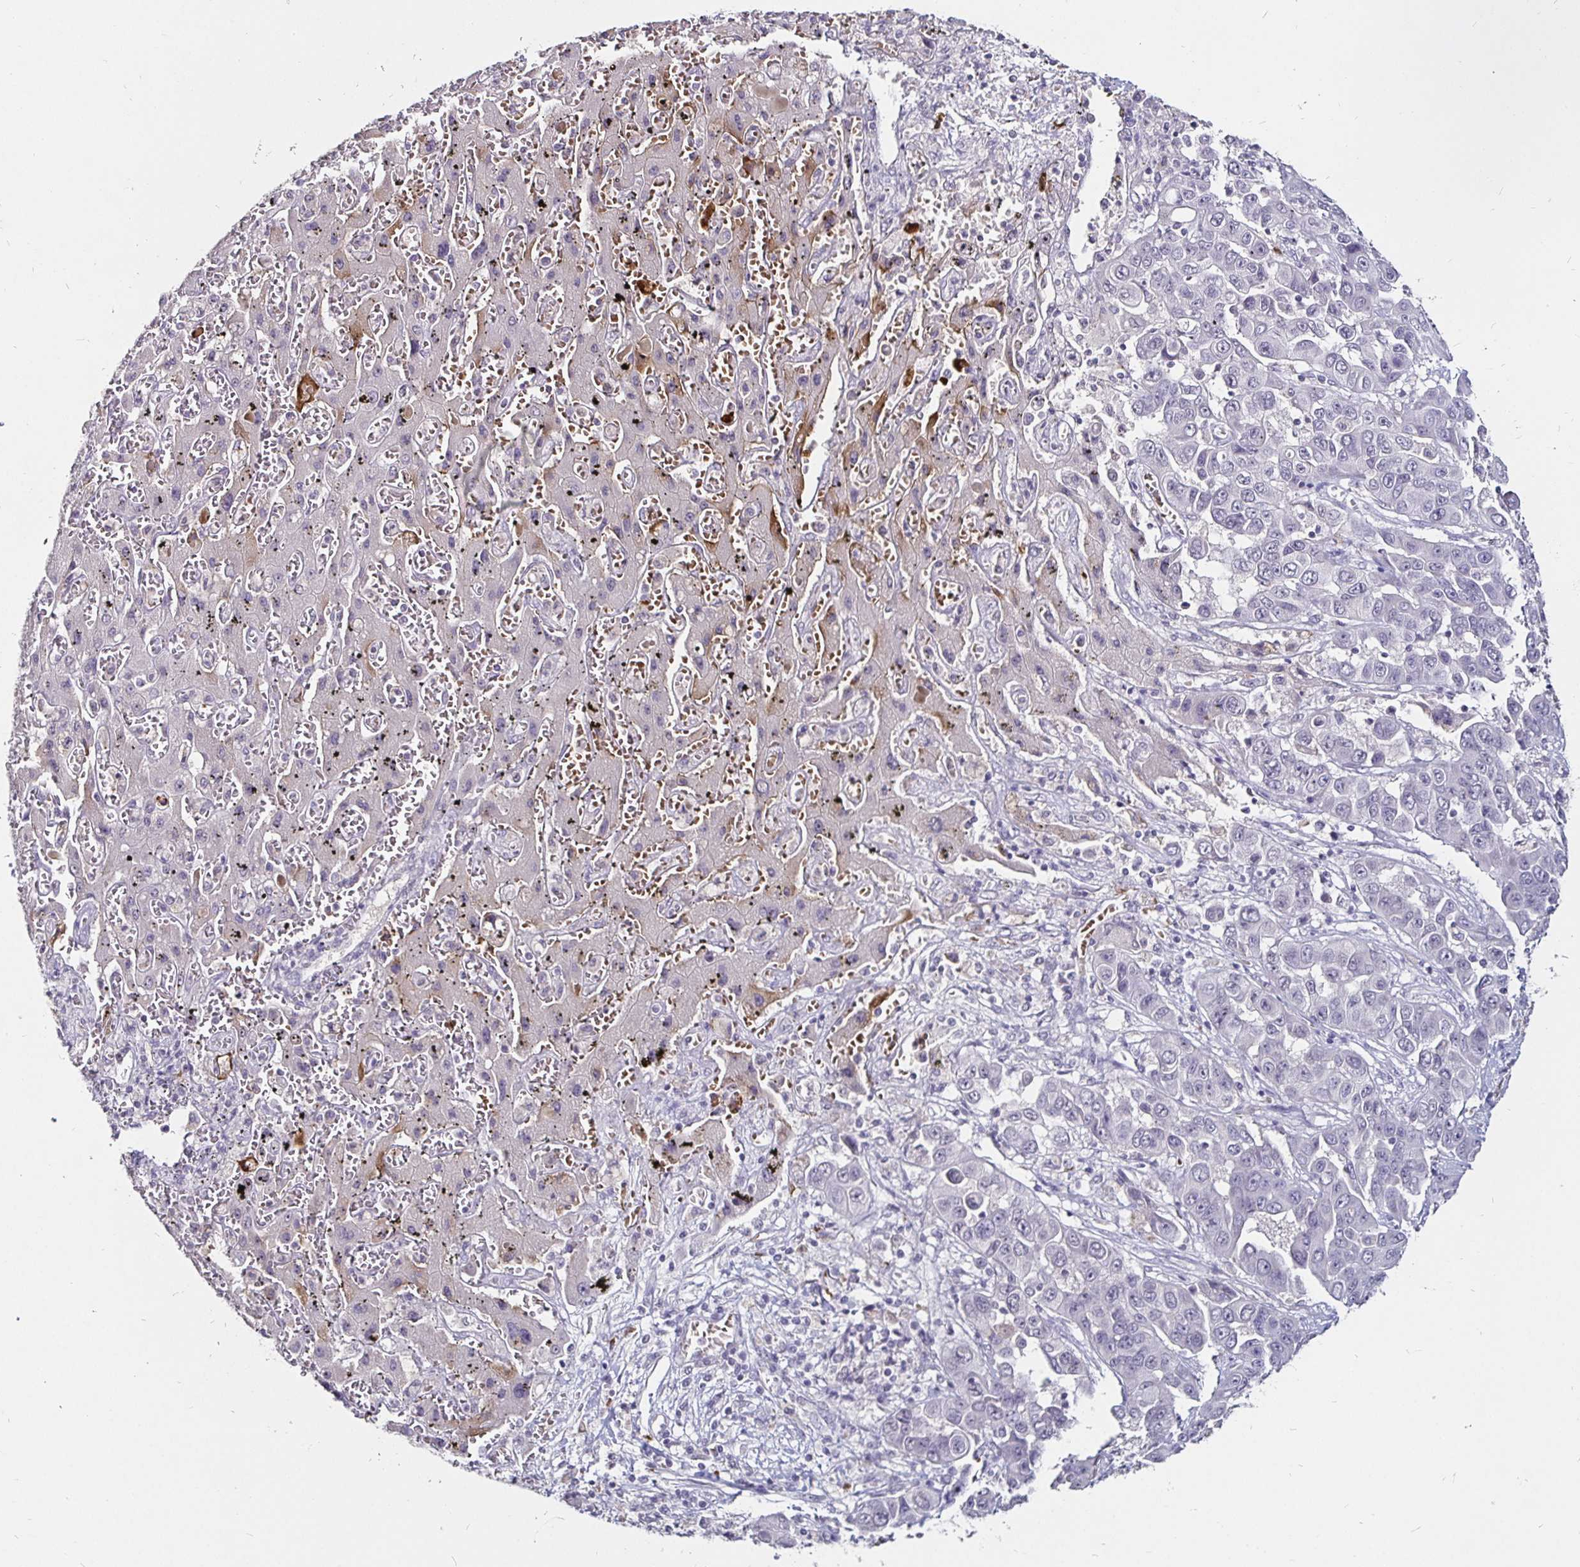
{"staining": {"intensity": "negative", "quantity": "none", "location": "none"}, "tissue": "liver cancer", "cell_type": "Tumor cells", "image_type": "cancer", "snomed": [{"axis": "morphology", "description": "Cholangiocarcinoma"}, {"axis": "topography", "description": "Liver"}], "caption": "DAB immunohistochemical staining of liver cancer demonstrates no significant staining in tumor cells.", "gene": "FAIM2", "patient": {"sex": "female", "age": 52}}